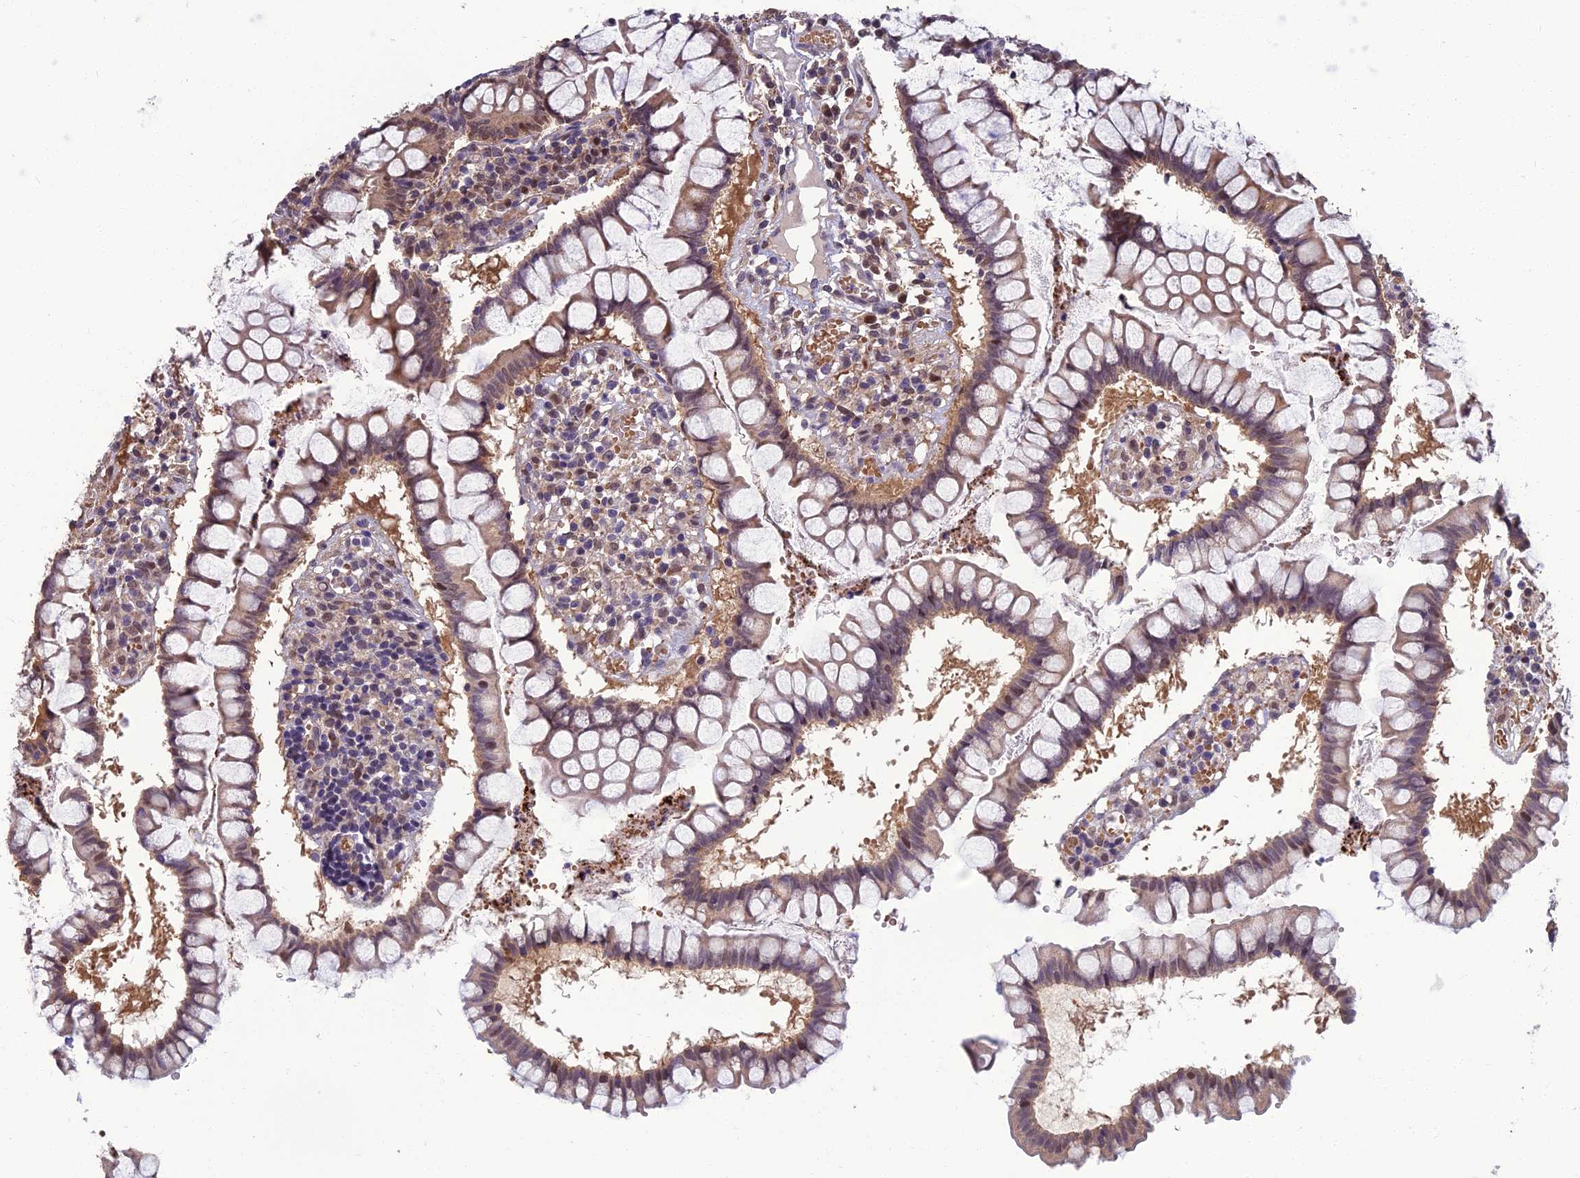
{"staining": {"intensity": "moderate", "quantity": ">75%", "location": "cytoplasmic/membranous"}, "tissue": "colon", "cell_type": "Endothelial cells", "image_type": "normal", "snomed": [{"axis": "morphology", "description": "Normal tissue, NOS"}, {"axis": "morphology", "description": "Adenocarcinoma, NOS"}, {"axis": "topography", "description": "Colon"}], "caption": "Immunohistochemistry (IHC) of normal colon reveals medium levels of moderate cytoplasmic/membranous expression in about >75% of endothelial cells.", "gene": "NR4A3", "patient": {"sex": "female", "age": 55}}